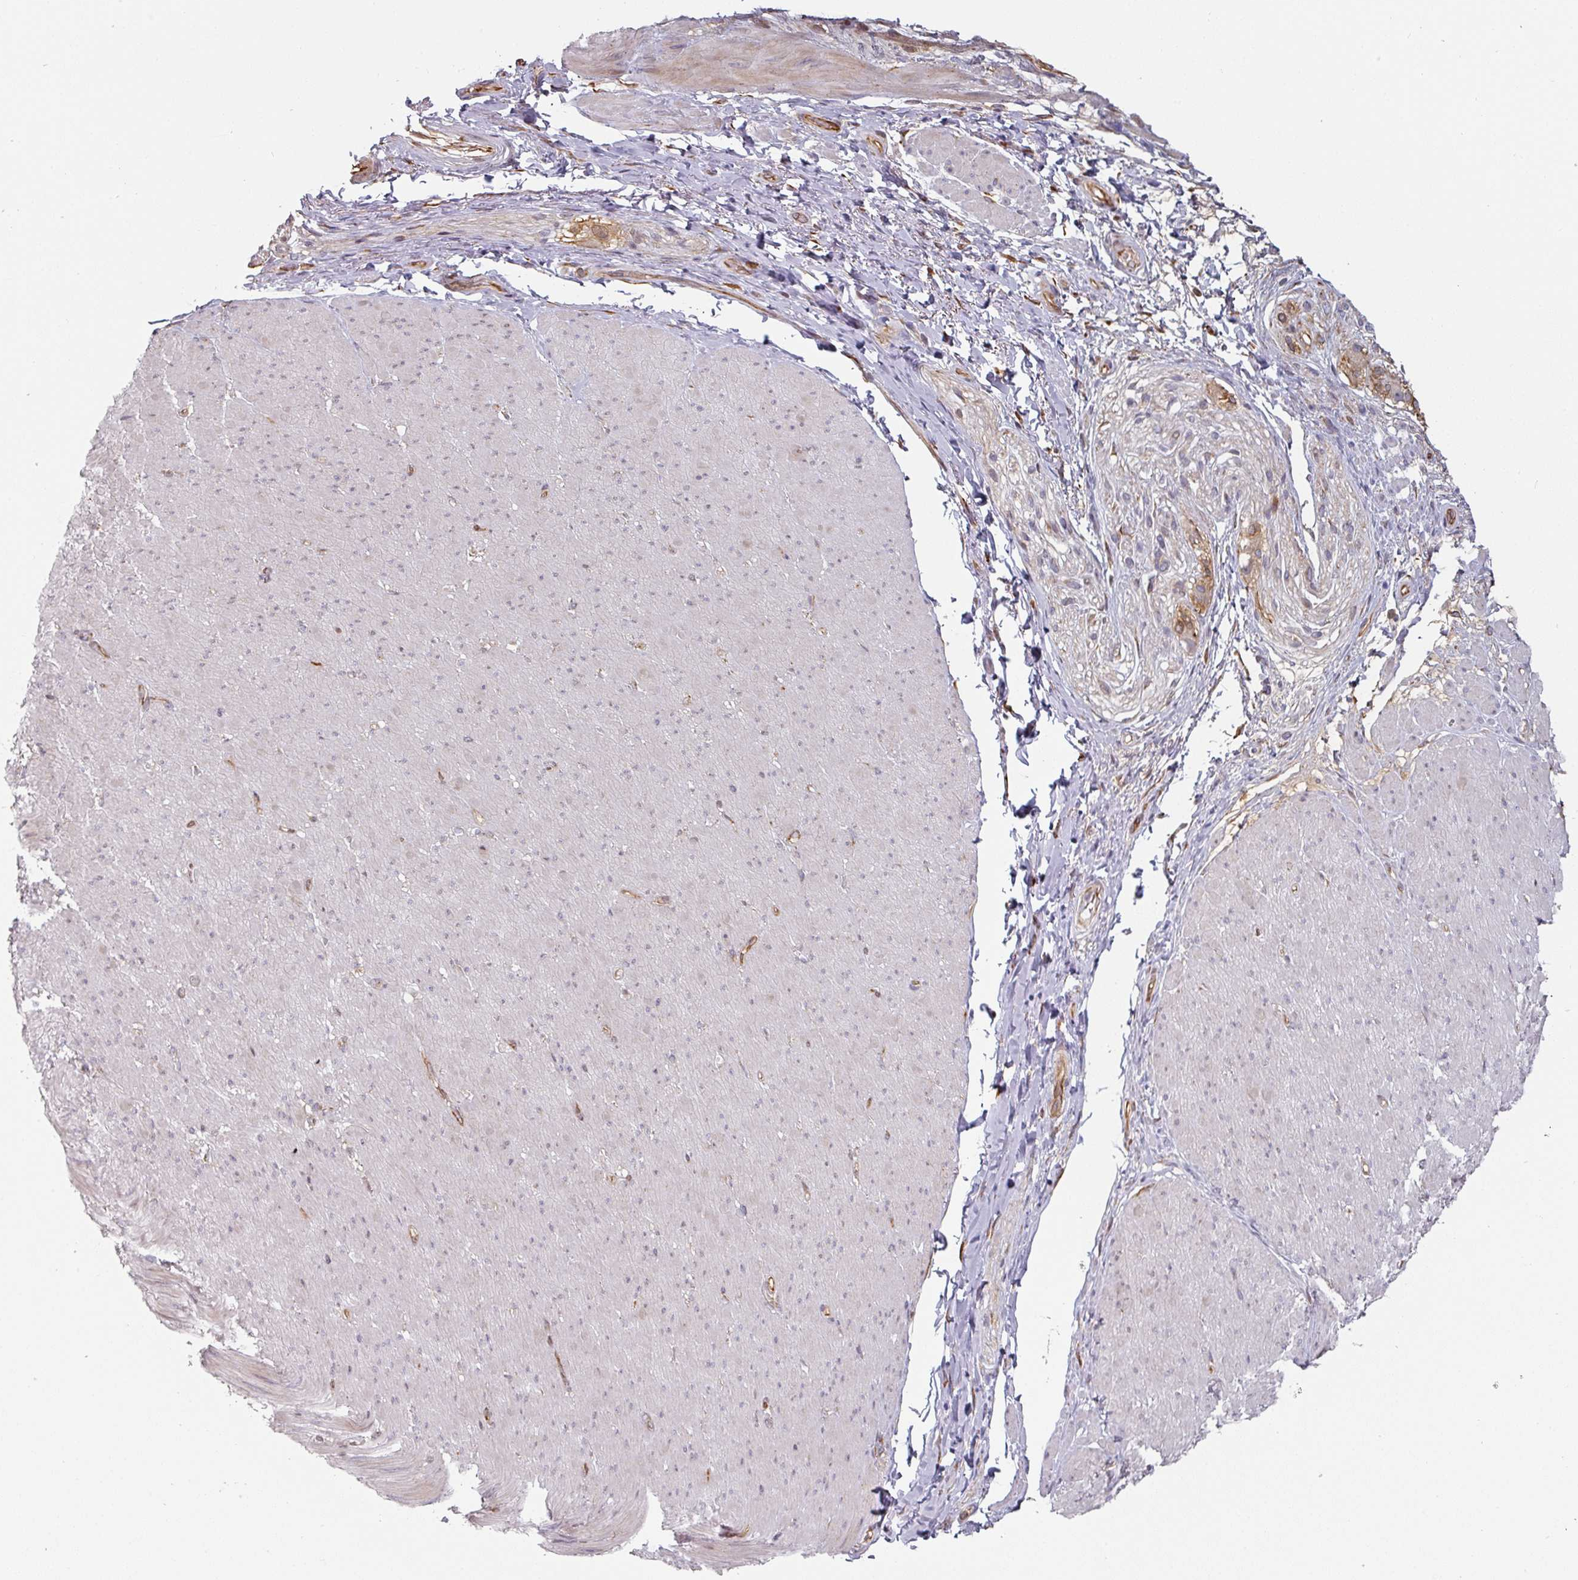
{"staining": {"intensity": "weak", "quantity": "<25%", "location": "cytoplasmic/membranous"}, "tissue": "smooth muscle", "cell_type": "Smooth muscle cells", "image_type": "normal", "snomed": [{"axis": "morphology", "description": "Normal tissue, NOS"}, {"axis": "topography", "description": "Smooth muscle"}, {"axis": "topography", "description": "Rectum"}], "caption": "IHC image of benign human smooth muscle stained for a protein (brown), which displays no positivity in smooth muscle cells. Nuclei are stained in blue.", "gene": "CEP78", "patient": {"sex": "male", "age": 53}}